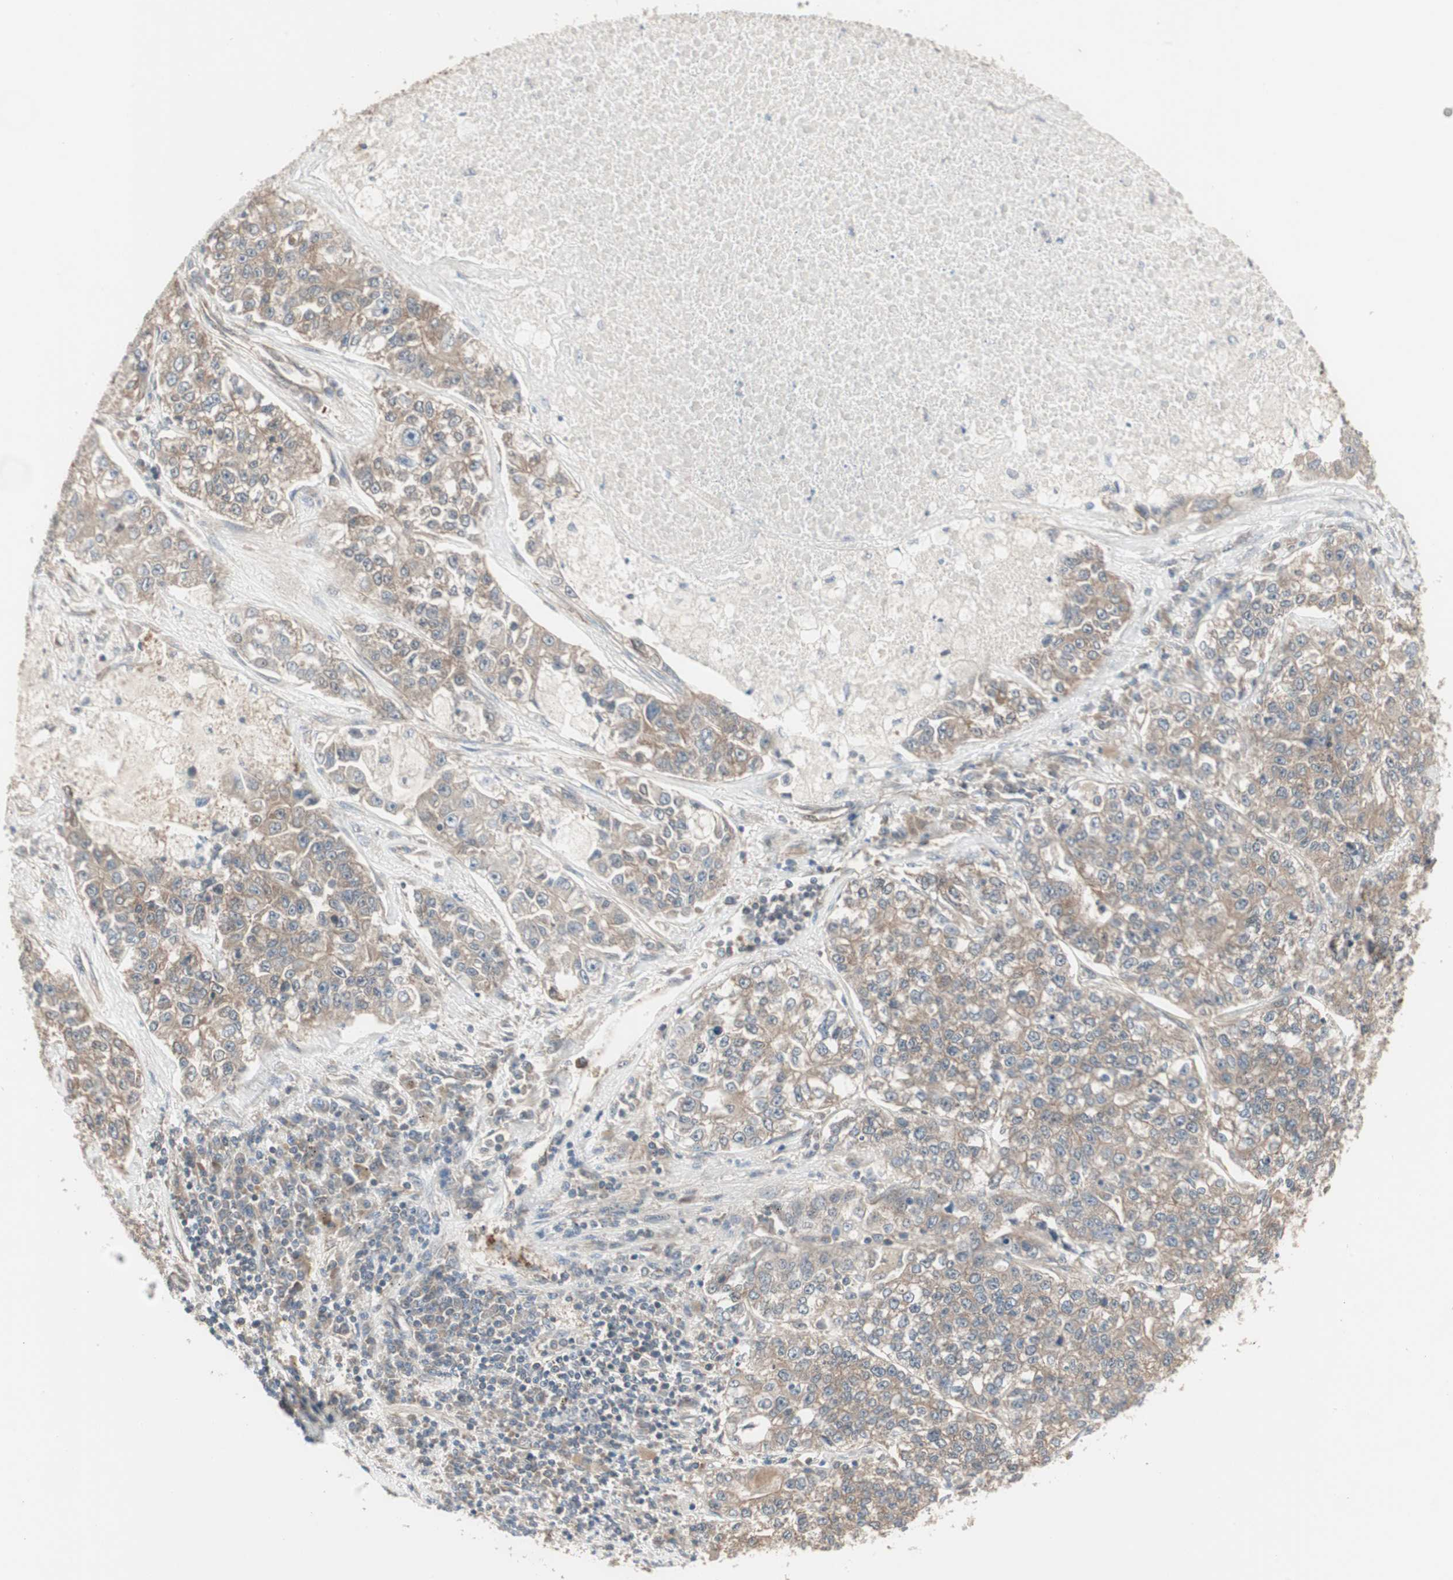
{"staining": {"intensity": "weak", "quantity": ">75%", "location": "cytoplasmic/membranous"}, "tissue": "lung cancer", "cell_type": "Tumor cells", "image_type": "cancer", "snomed": [{"axis": "morphology", "description": "Adenocarcinoma, NOS"}, {"axis": "topography", "description": "Lung"}], "caption": "Tumor cells exhibit weak cytoplasmic/membranous positivity in approximately >75% of cells in lung cancer. (DAB (3,3'-diaminobenzidine) = brown stain, brightfield microscopy at high magnification).", "gene": "PFDN1", "patient": {"sex": "male", "age": 49}}